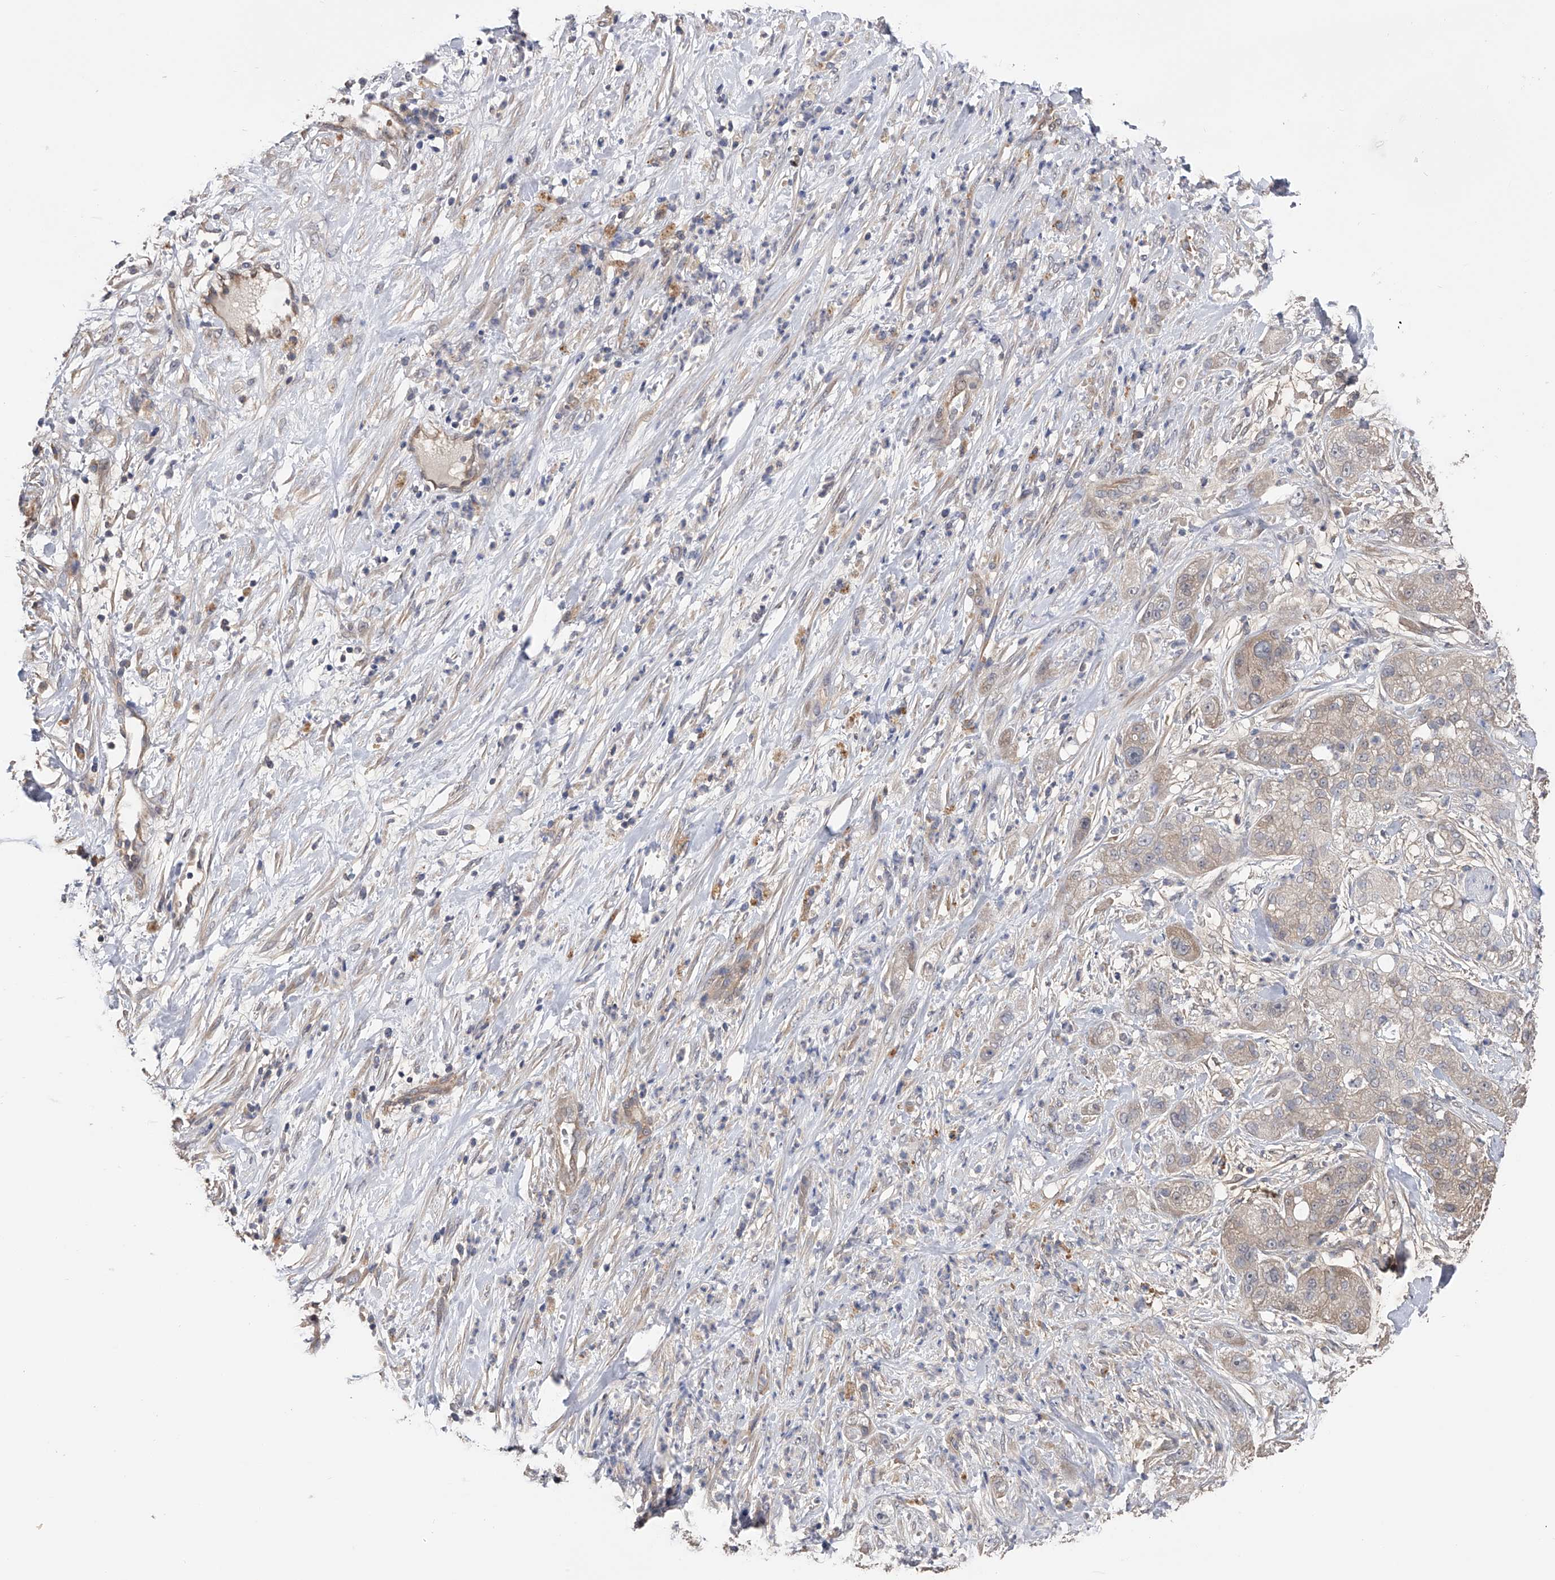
{"staining": {"intensity": "weak", "quantity": "<25%", "location": "cytoplasmic/membranous"}, "tissue": "pancreatic cancer", "cell_type": "Tumor cells", "image_type": "cancer", "snomed": [{"axis": "morphology", "description": "Adenocarcinoma, NOS"}, {"axis": "topography", "description": "Pancreas"}], "caption": "High magnification brightfield microscopy of pancreatic cancer (adenocarcinoma) stained with DAB (3,3'-diaminobenzidine) (brown) and counterstained with hematoxylin (blue): tumor cells show no significant staining. (Stains: DAB IHC with hematoxylin counter stain, Microscopy: brightfield microscopy at high magnification).", "gene": "CFAP298", "patient": {"sex": "female", "age": 78}}